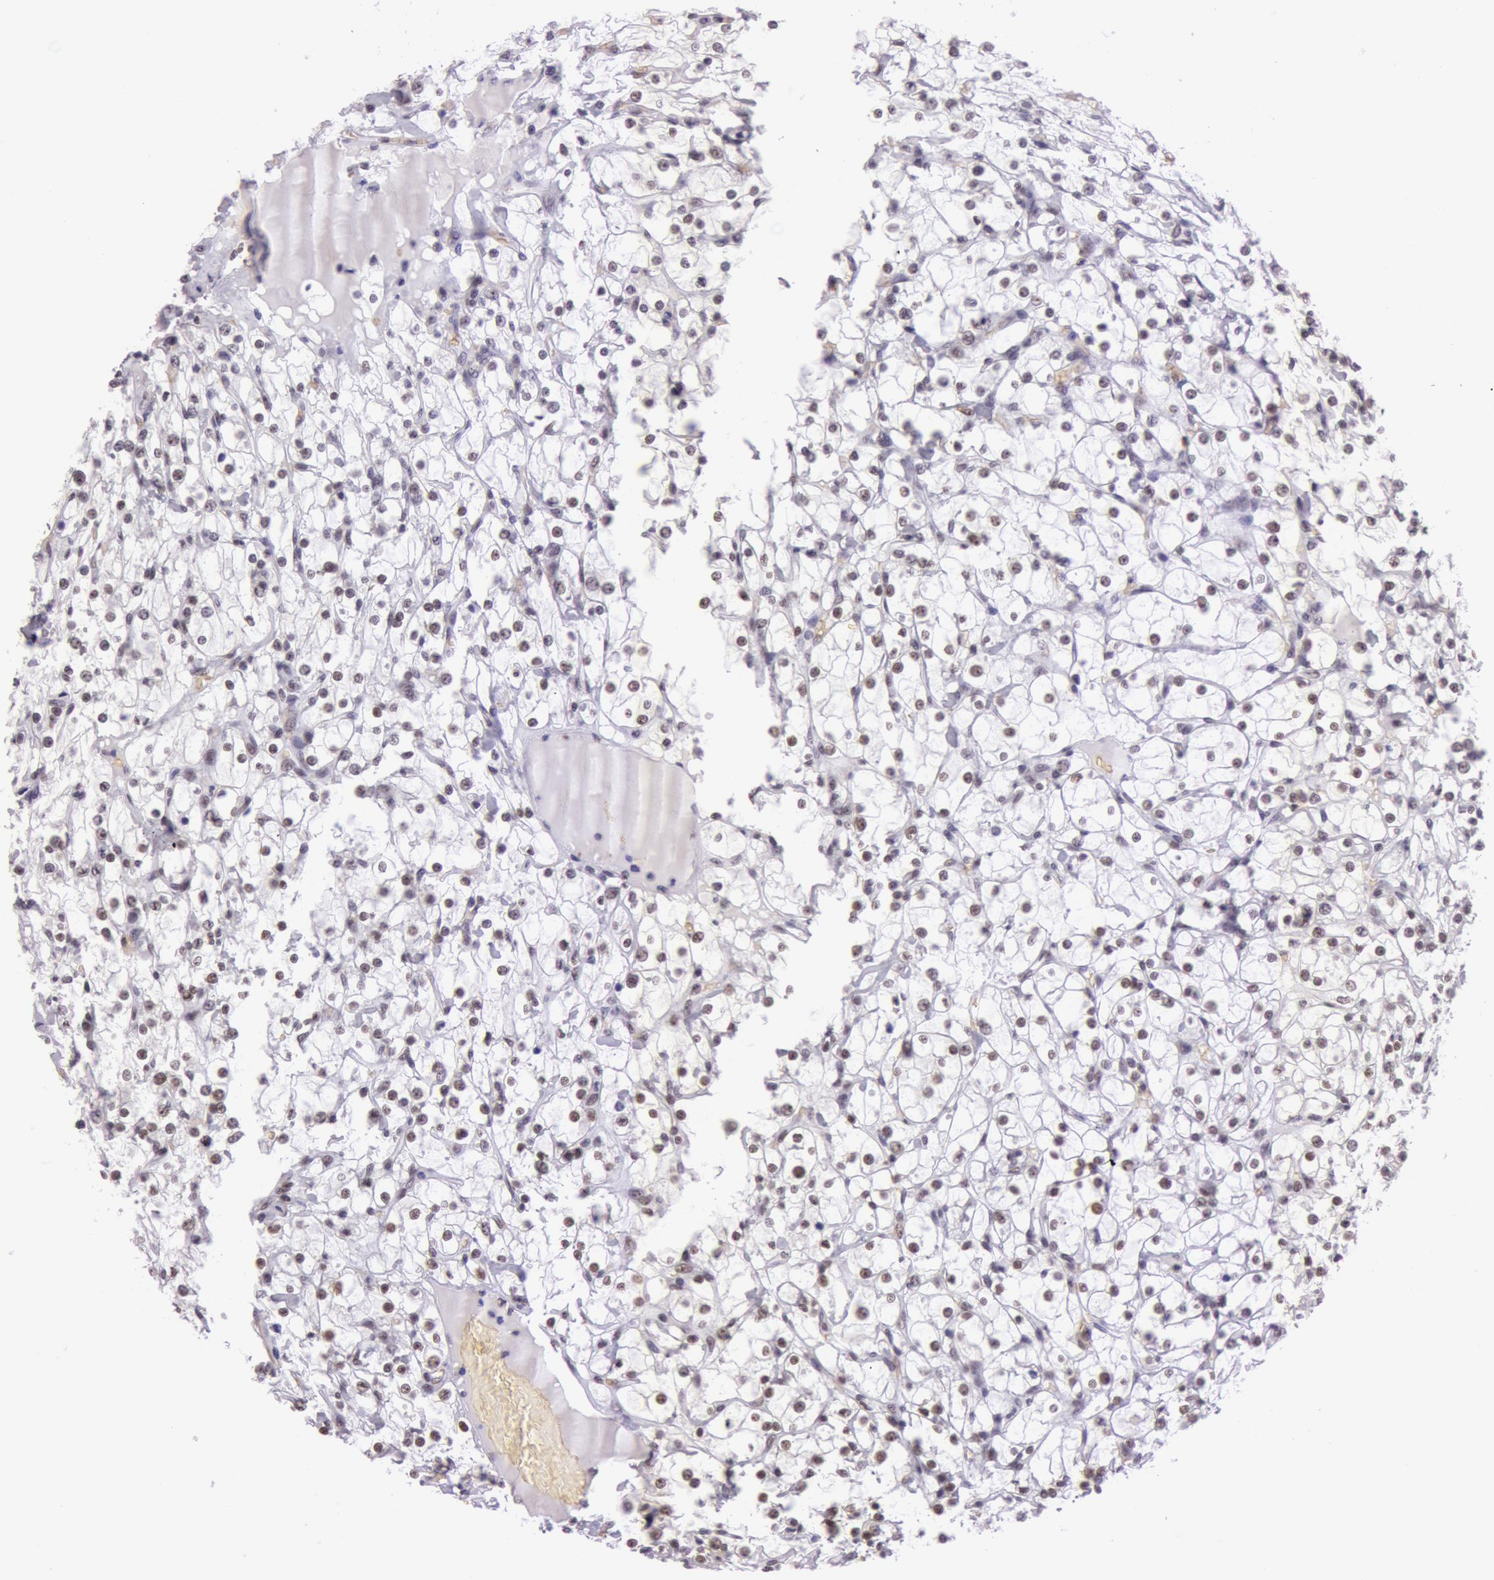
{"staining": {"intensity": "weak", "quantity": "<25%", "location": "nuclear"}, "tissue": "renal cancer", "cell_type": "Tumor cells", "image_type": "cancer", "snomed": [{"axis": "morphology", "description": "Adenocarcinoma, NOS"}, {"axis": "topography", "description": "Kidney"}], "caption": "Image shows no protein positivity in tumor cells of renal cancer tissue.", "gene": "NBN", "patient": {"sex": "female", "age": 73}}